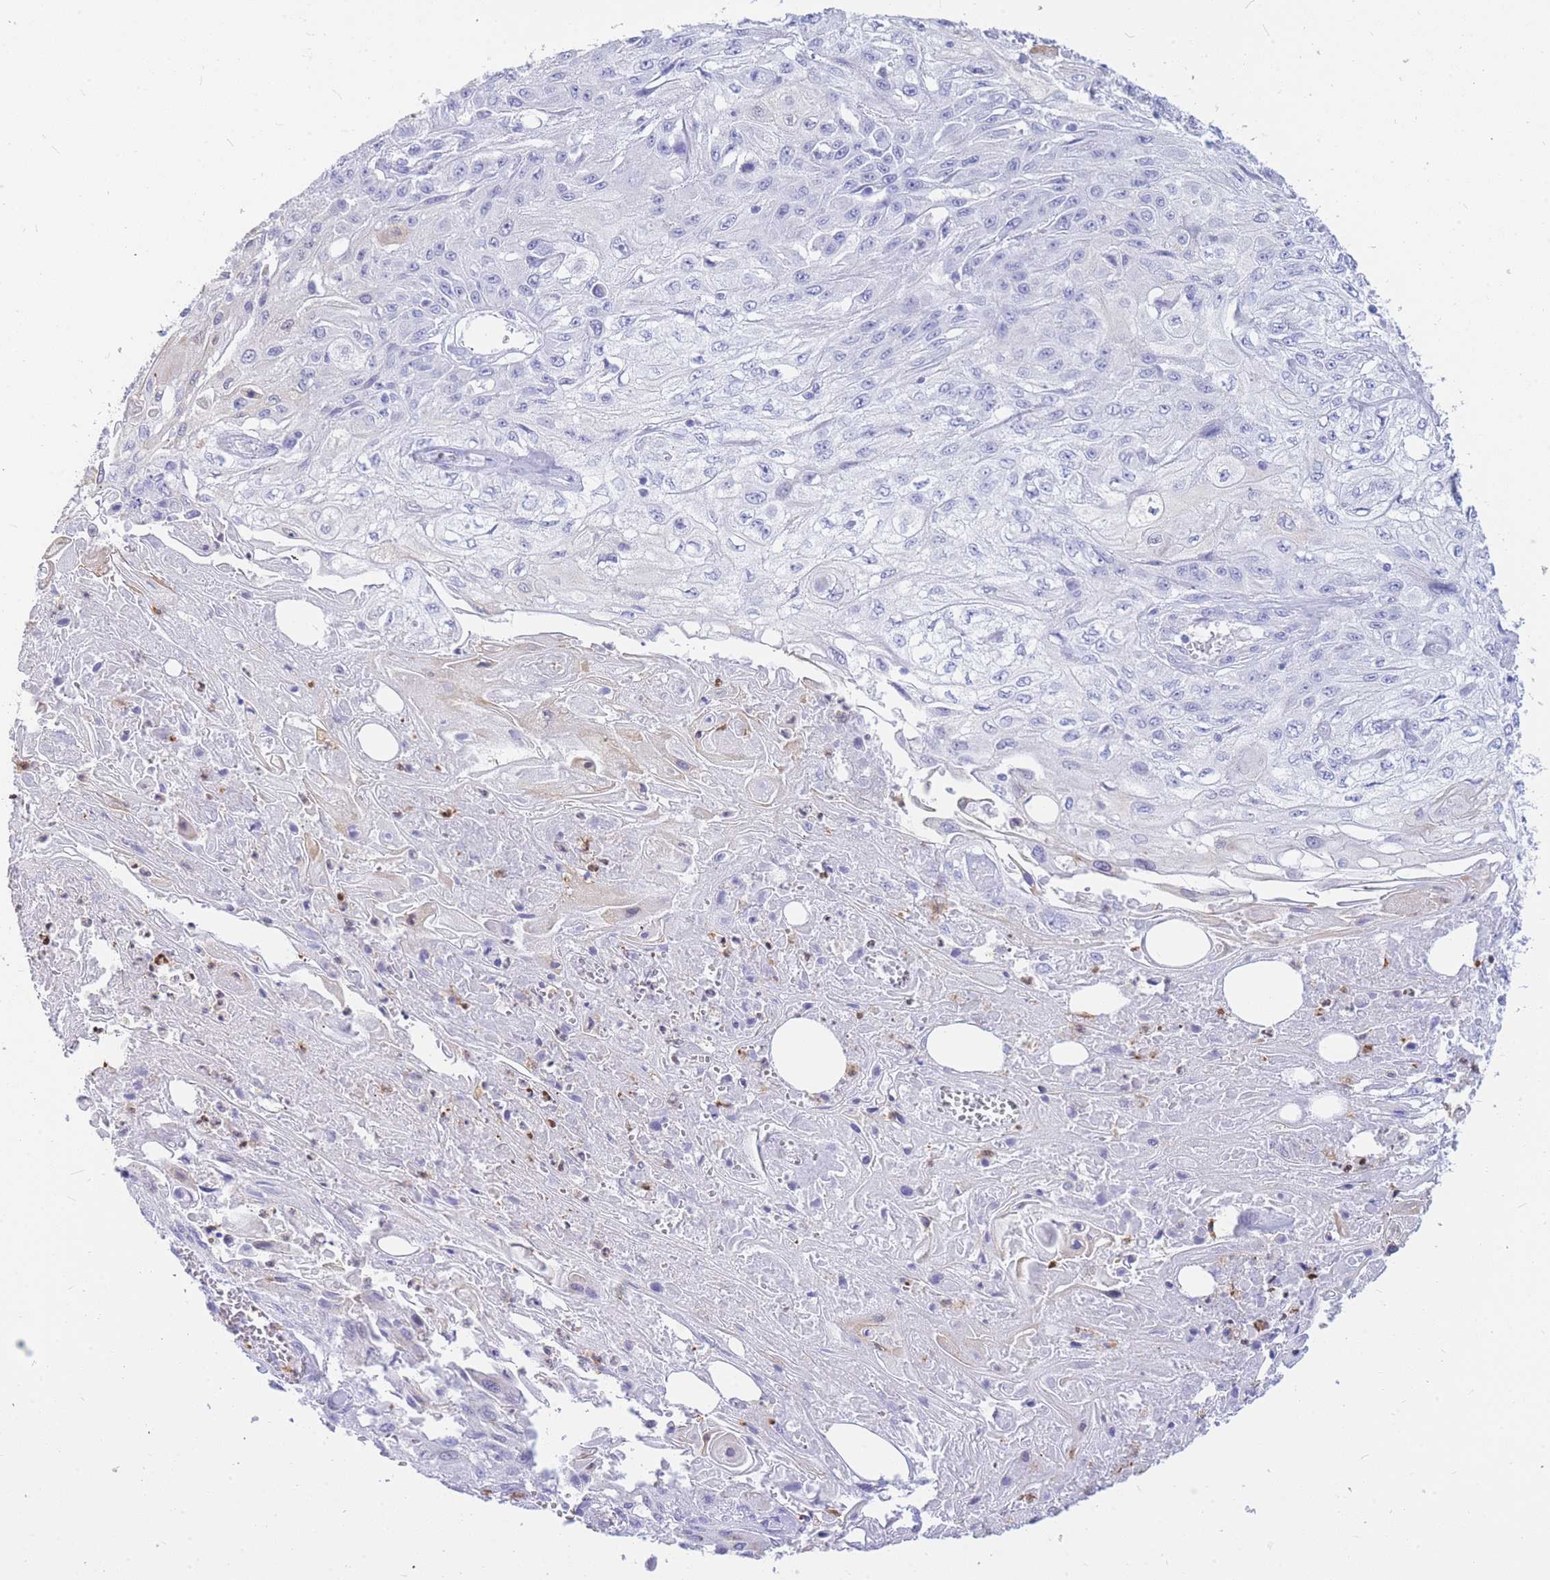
{"staining": {"intensity": "negative", "quantity": "none", "location": "none"}, "tissue": "skin cancer", "cell_type": "Tumor cells", "image_type": "cancer", "snomed": [{"axis": "morphology", "description": "Squamous cell carcinoma, NOS"}, {"axis": "morphology", "description": "Squamous cell carcinoma, metastatic, NOS"}, {"axis": "topography", "description": "Skin"}, {"axis": "topography", "description": "Lymph node"}], "caption": "Immunohistochemical staining of skin squamous cell carcinoma shows no significant staining in tumor cells.", "gene": "HERC1", "patient": {"sex": "male", "age": 75}}